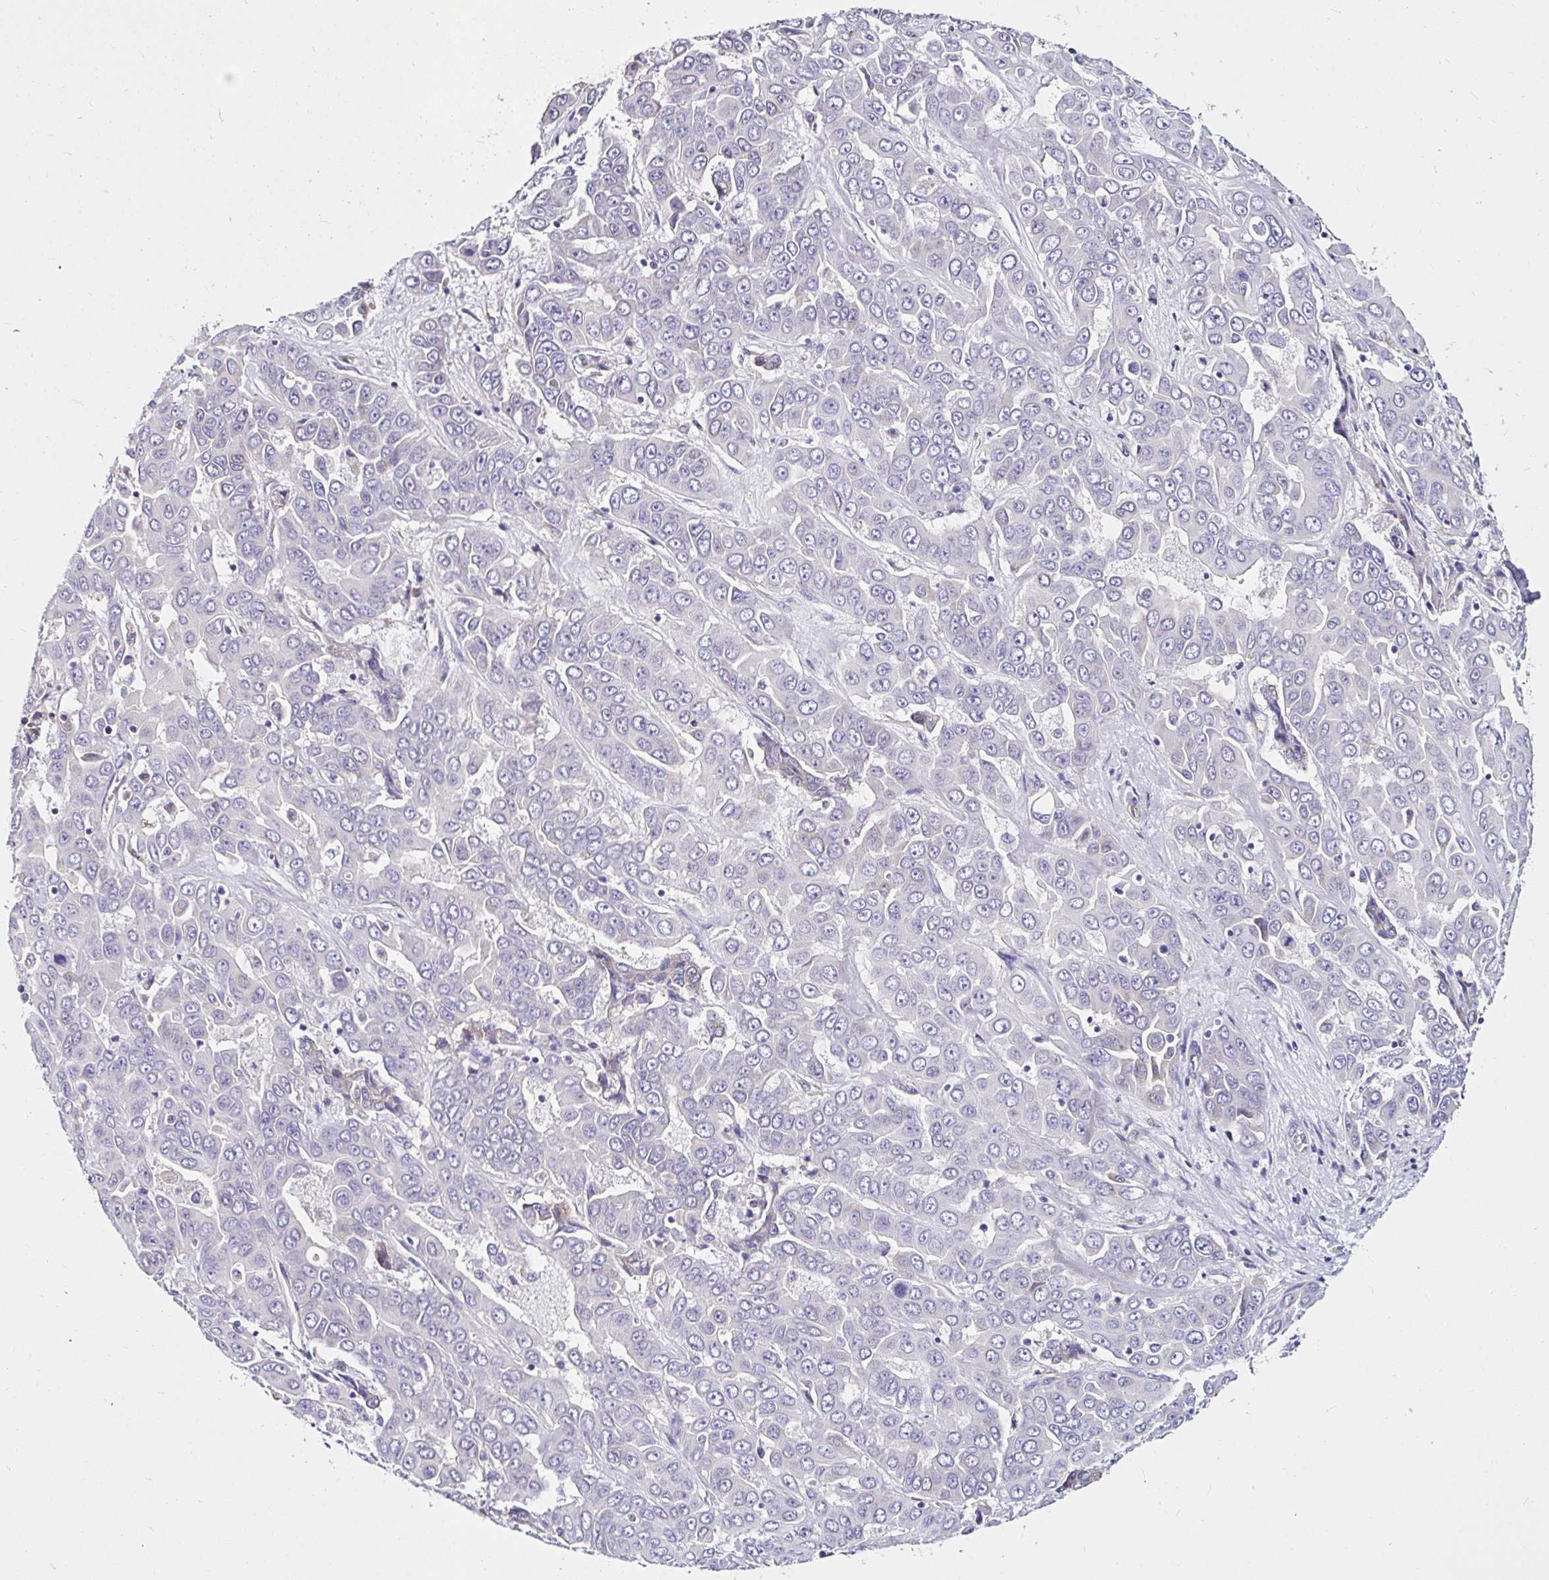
{"staining": {"intensity": "negative", "quantity": "none", "location": "none"}, "tissue": "liver cancer", "cell_type": "Tumor cells", "image_type": "cancer", "snomed": [{"axis": "morphology", "description": "Cholangiocarcinoma"}, {"axis": "topography", "description": "Liver"}], "caption": "A high-resolution histopathology image shows immunohistochemistry (IHC) staining of liver cancer (cholangiocarcinoma), which shows no significant staining in tumor cells.", "gene": "VSIG2", "patient": {"sex": "female", "age": 52}}